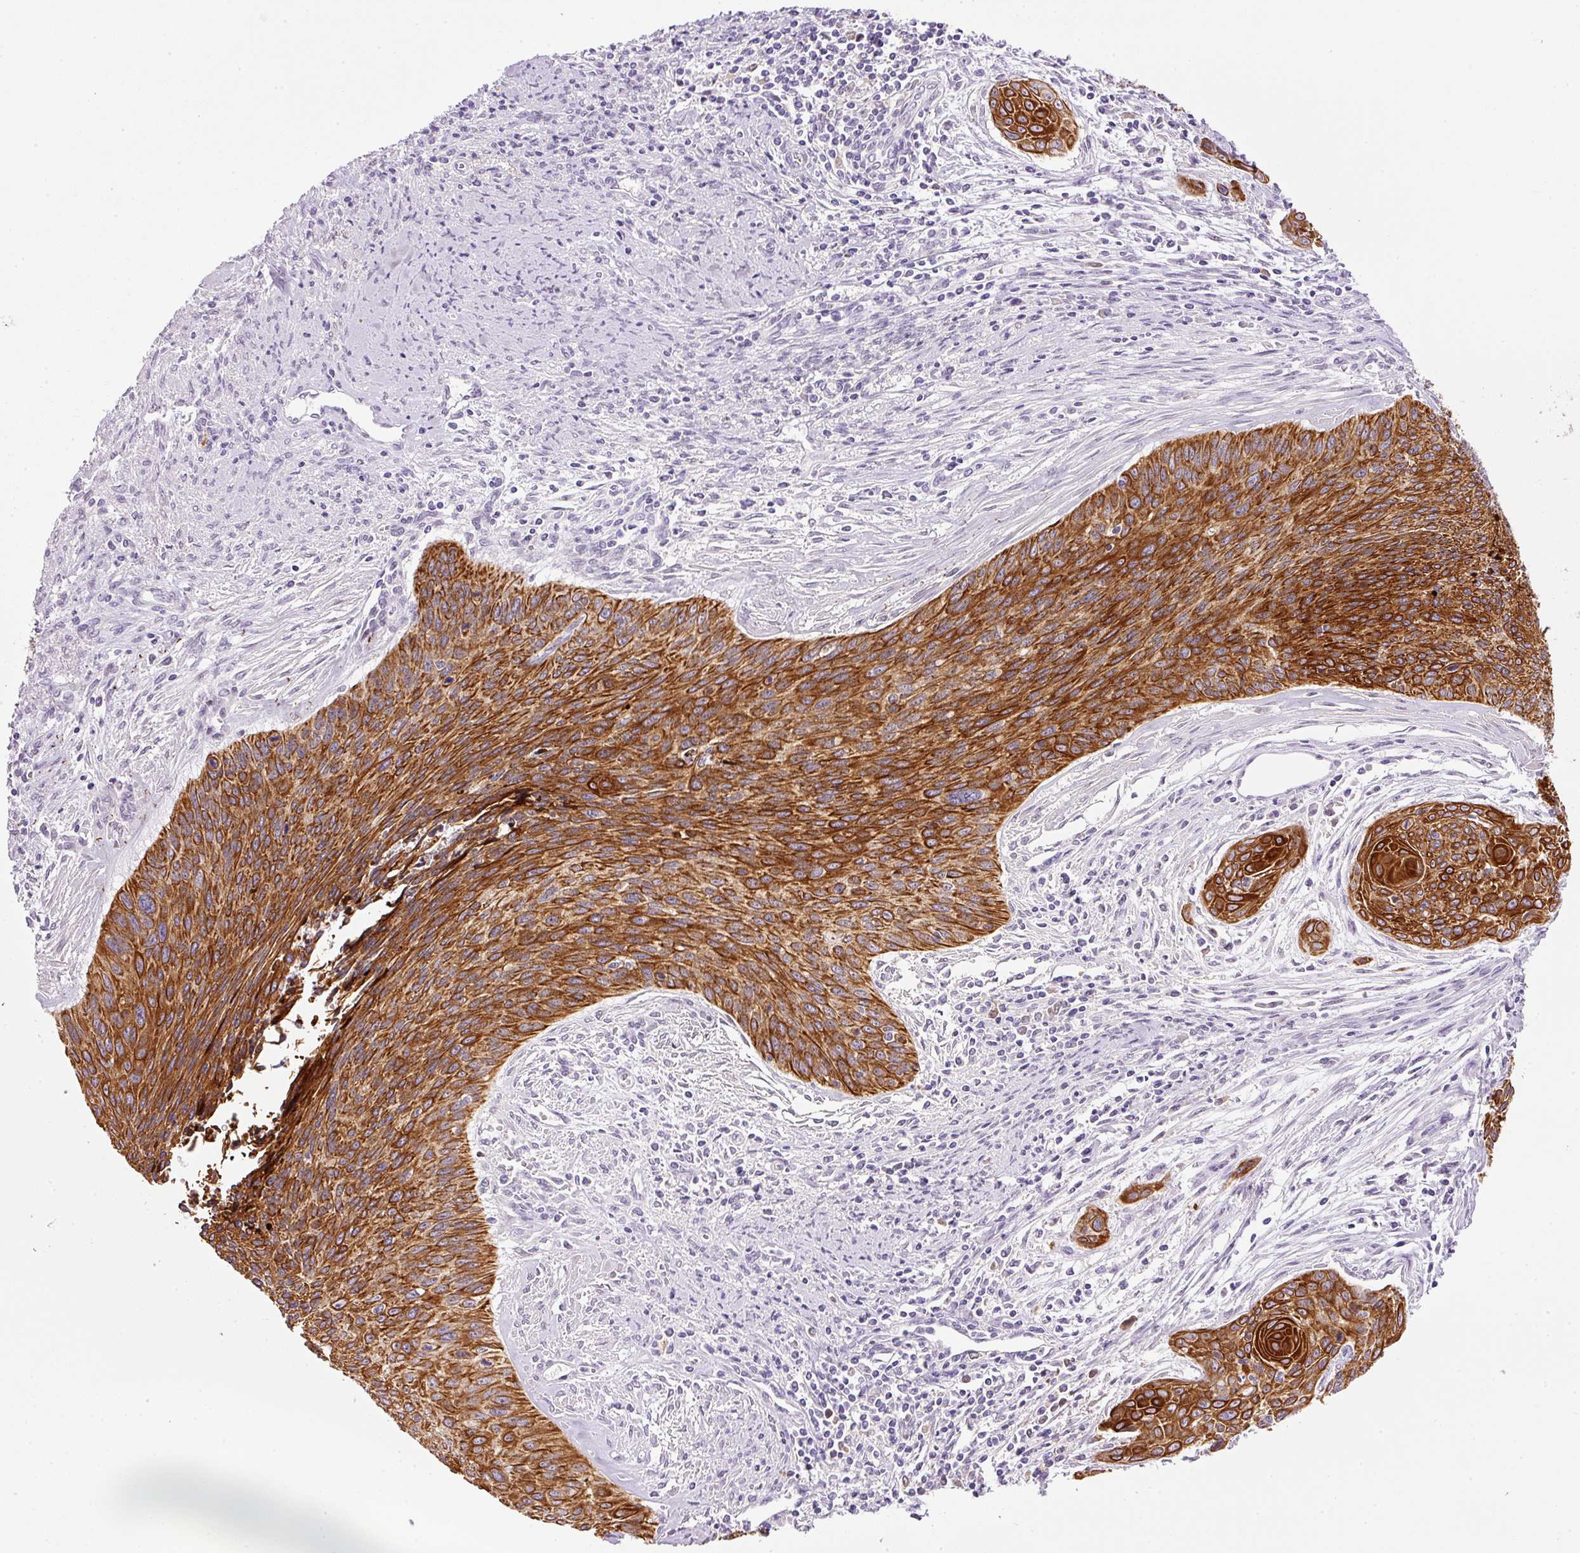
{"staining": {"intensity": "strong", "quantity": ">75%", "location": "cytoplasmic/membranous"}, "tissue": "cervical cancer", "cell_type": "Tumor cells", "image_type": "cancer", "snomed": [{"axis": "morphology", "description": "Squamous cell carcinoma, NOS"}, {"axis": "topography", "description": "Cervix"}], "caption": "Immunohistochemistry (IHC) of cervical cancer reveals high levels of strong cytoplasmic/membranous staining in about >75% of tumor cells.", "gene": "SRC", "patient": {"sex": "female", "age": 55}}